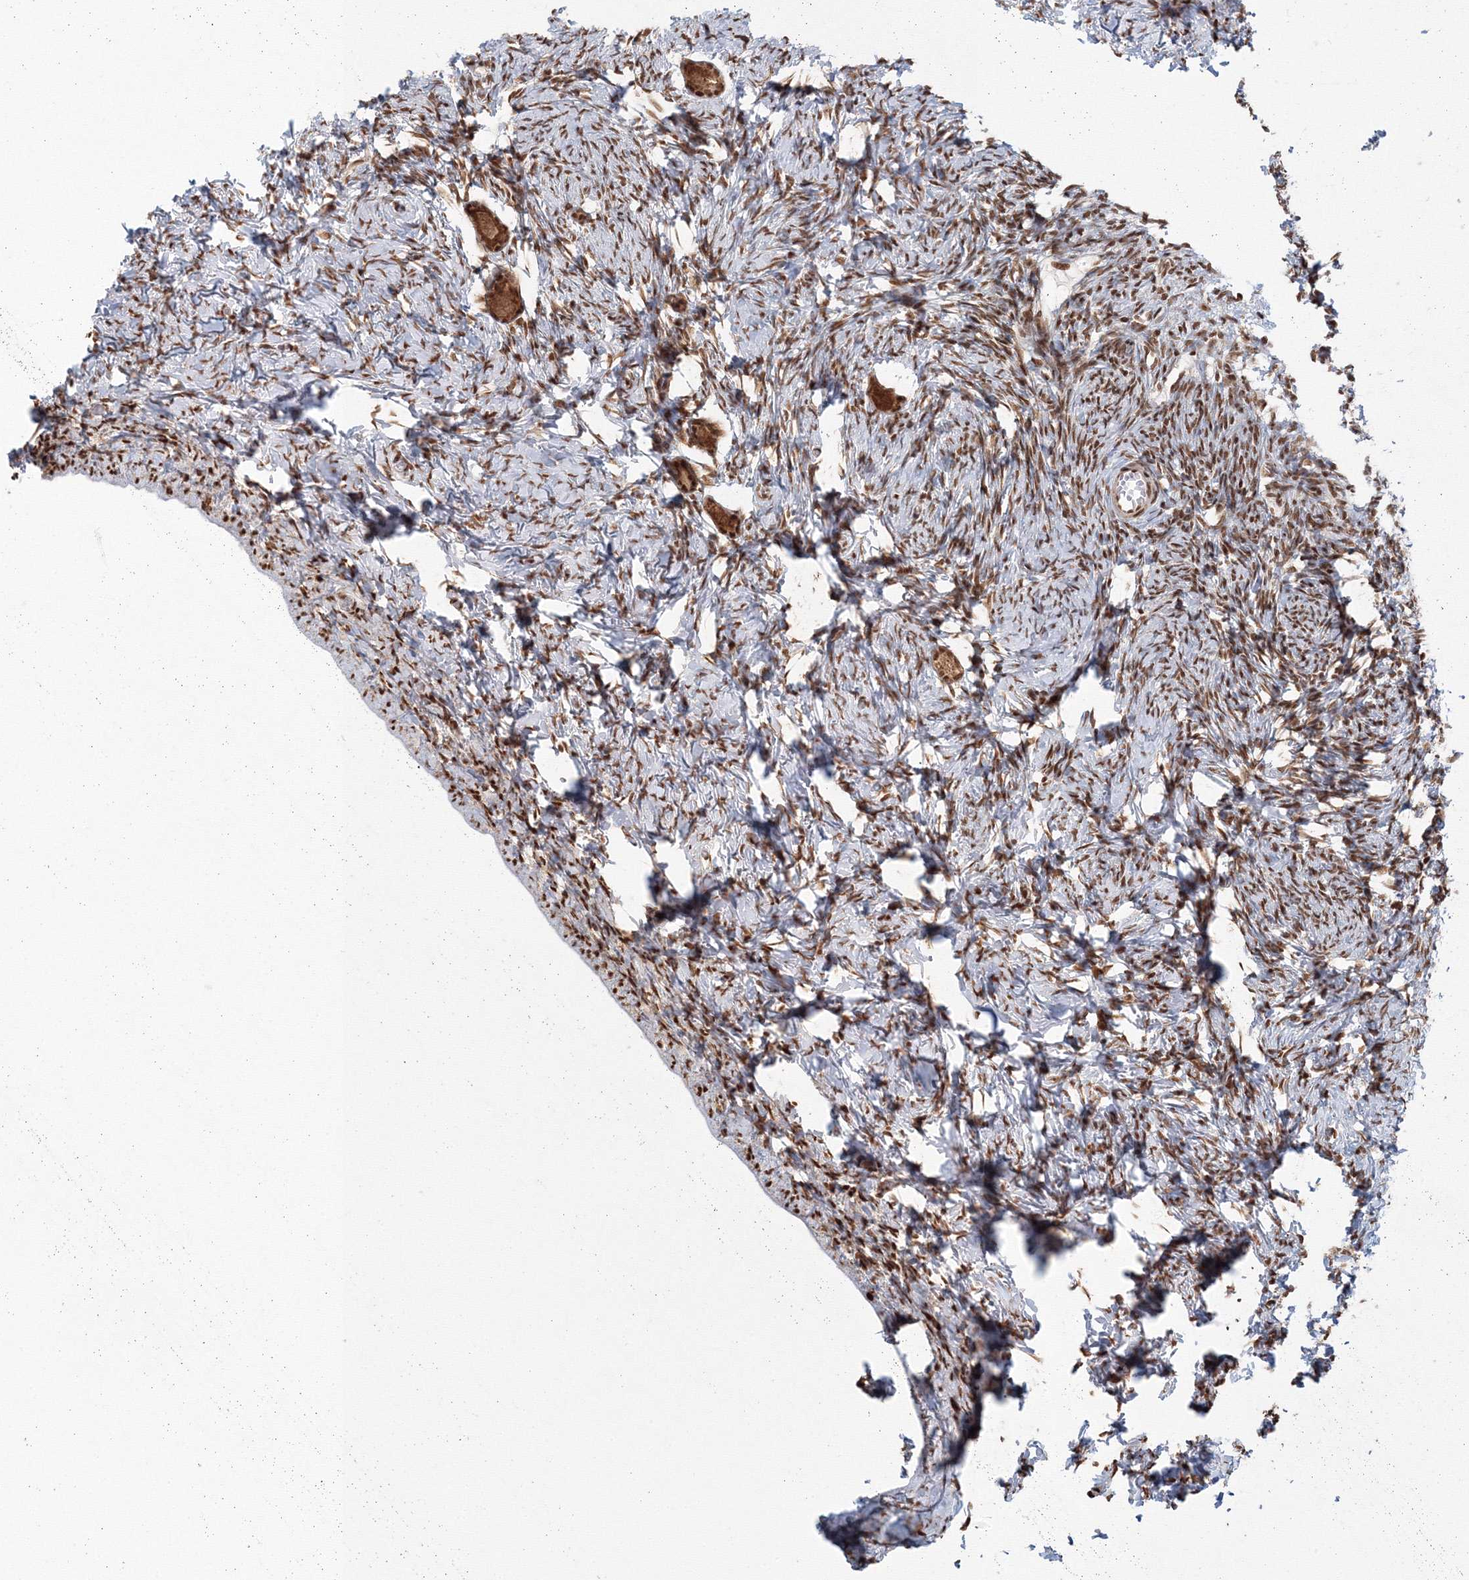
{"staining": {"intensity": "strong", "quantity": ">75%", "location": "cytoplasmic/membranous,nuclear"}, "tissue": "ovary", "cell_type": "Follicle cells", "image_type": "normal", "snomed": [{"axis": "morphology", "description": "Normal tissue, NOS"}, {"axis": "topography", "description": "Ovary"}], "caption": "High-power microscopy captured an immunohistochemistry (IHC) photomicrograph of benign ovary, revealing strong cytoplasmic/membranous,nuclear expression in approximately >75% of follicle cells.", "gene": "KIF20A", "patient": {"sex": "female", "age": 27}}